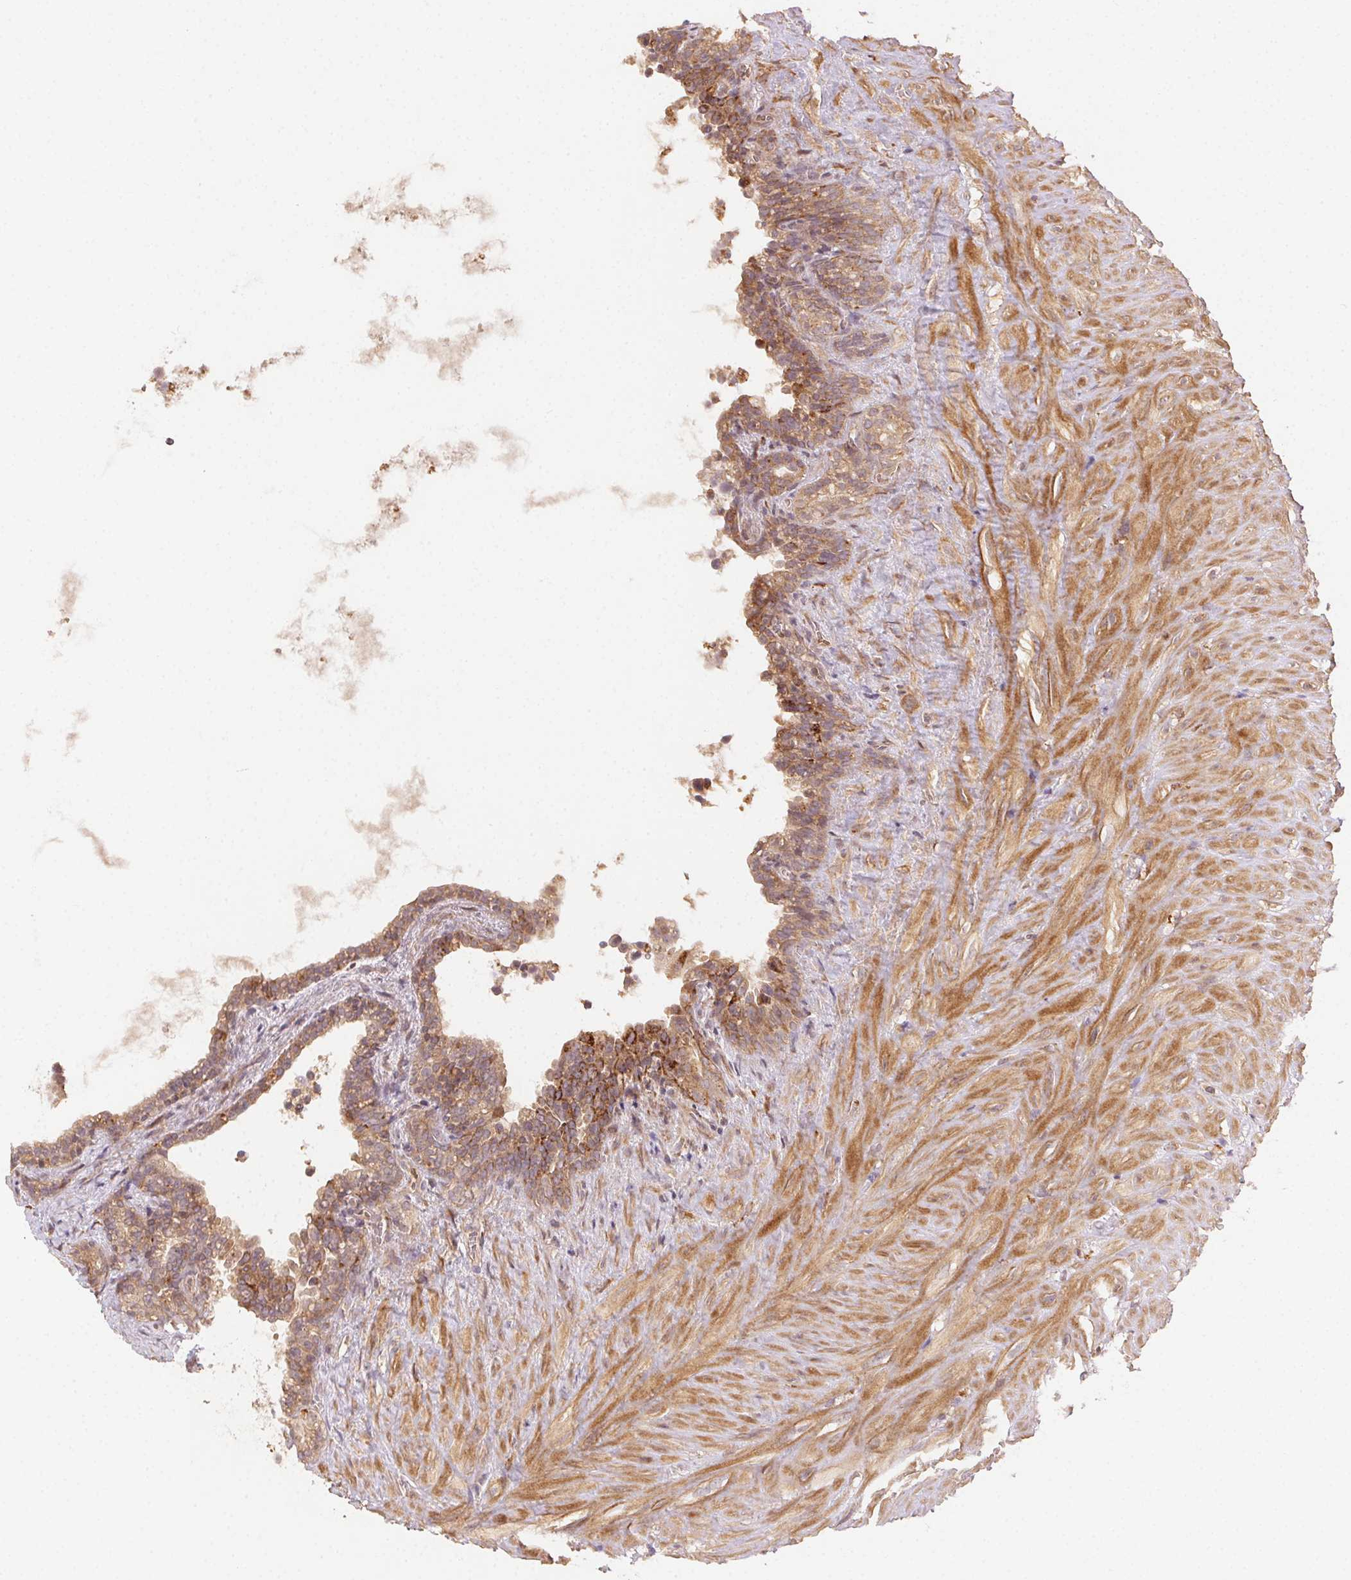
{"staining": {"intensity": "moderate", "quantity": "25%-75%", "location": "cytoplasmic/membranous"}, "tissue": "seminal vesicle", "cell_type": "Glandular cells", "image_type": "normal", "snomed": [{"axis": "morphology", "description": "Normal tissue, NOS"}, {"axis": "topography", "description": "Seminal veicle"}], "caption": "Moderate cytoplasmic/membranous protein staining is appreciated in about 25%-75% of glandular cells in seminal vesicle.", "gene": "KLHL15", "patient": {"sex": "male", "age": 76}}